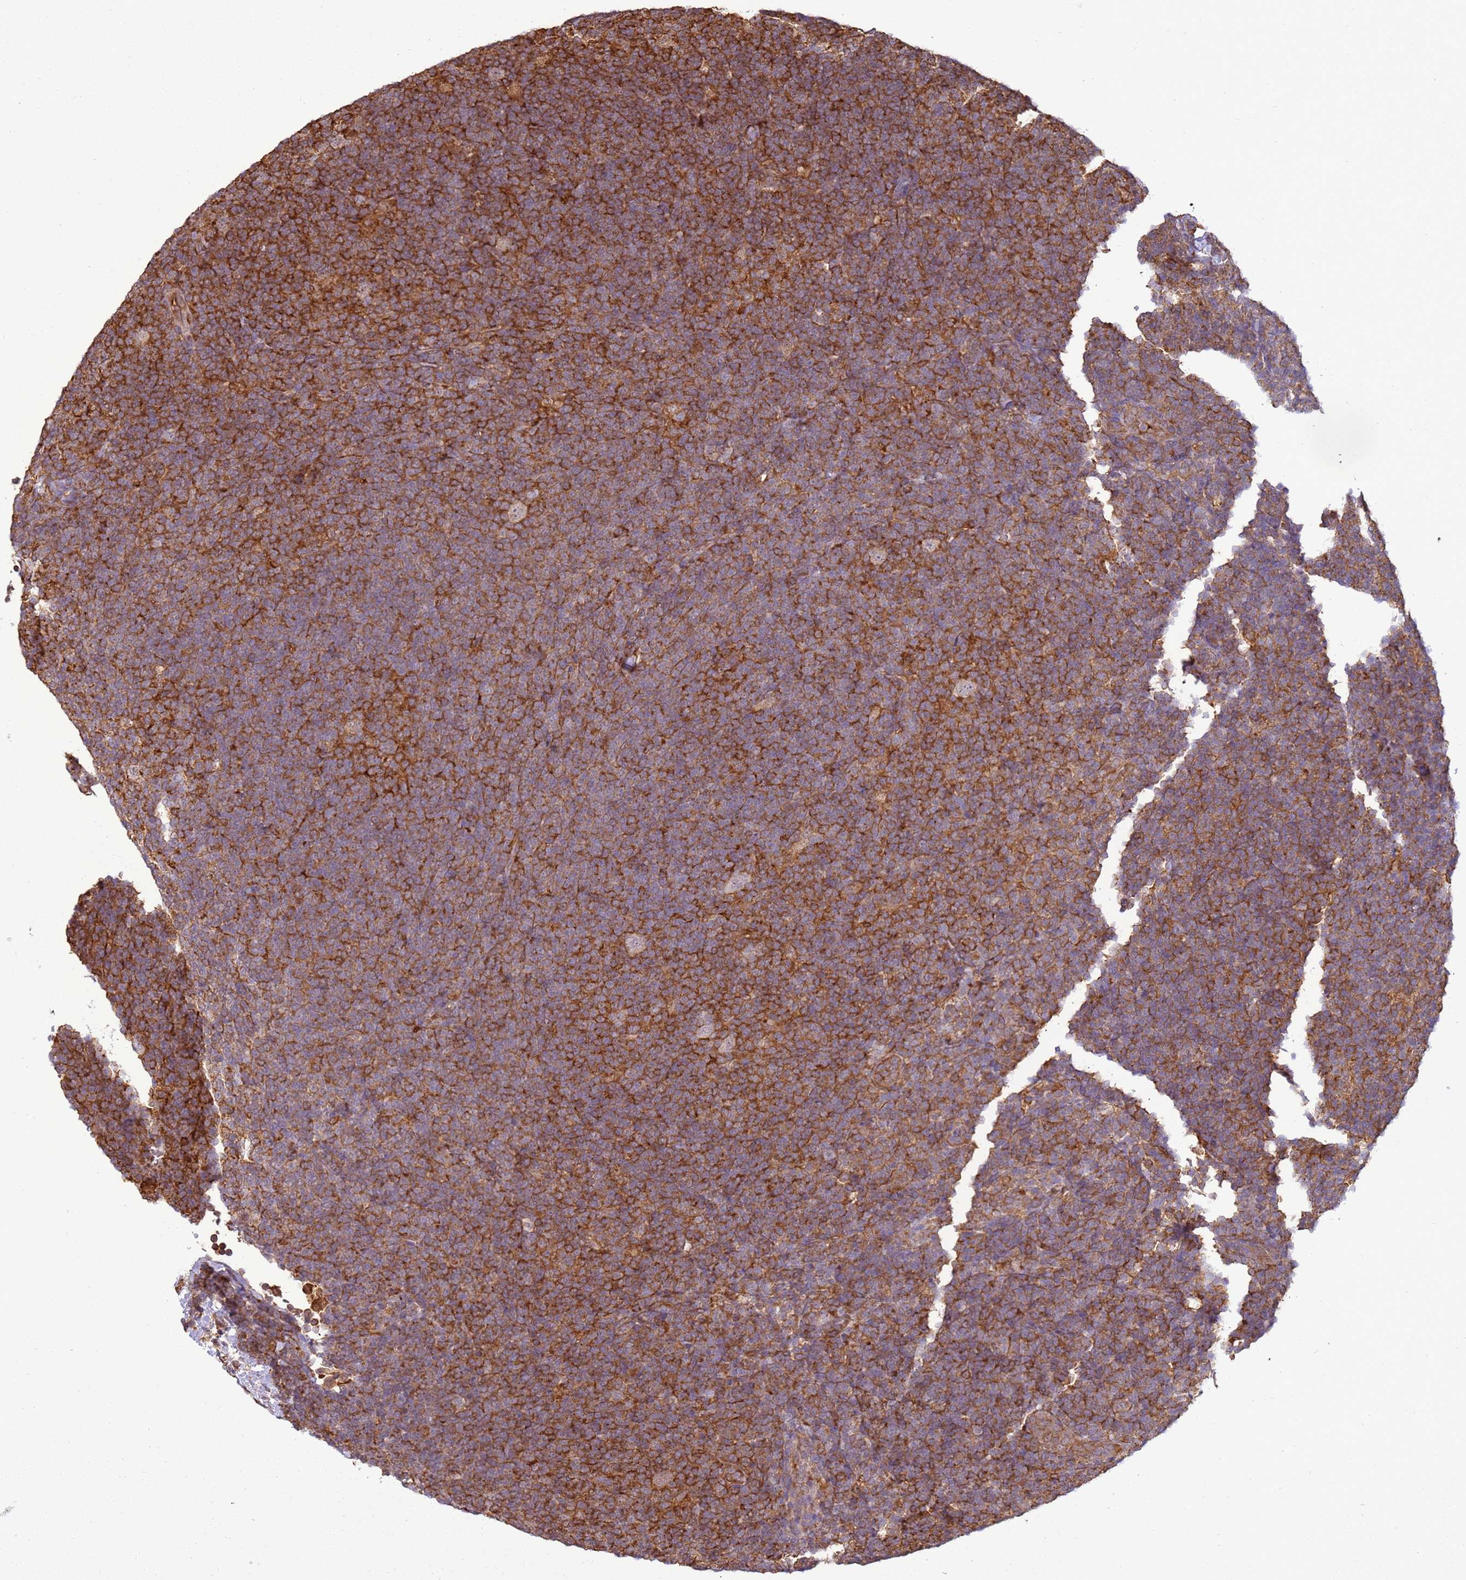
{"staining": {"intensity": "negative", "quantity": "none", "location": "none"}, "tissue": "lymphoma", "cell_type": "Tumor cells", "image_type": "cancer", "snomed": [{"axis": "morphology", "description": "Hodgkin's disease, NOS"}, {"axis": "topography", "description": "Lymph node"}], "caption": "This is a image of immunohistochemistry staining of lymphoma, which shows no positivity in tumor cells.", "gene": "GABRE", "patient": {"sex": "female", "age": 57}}